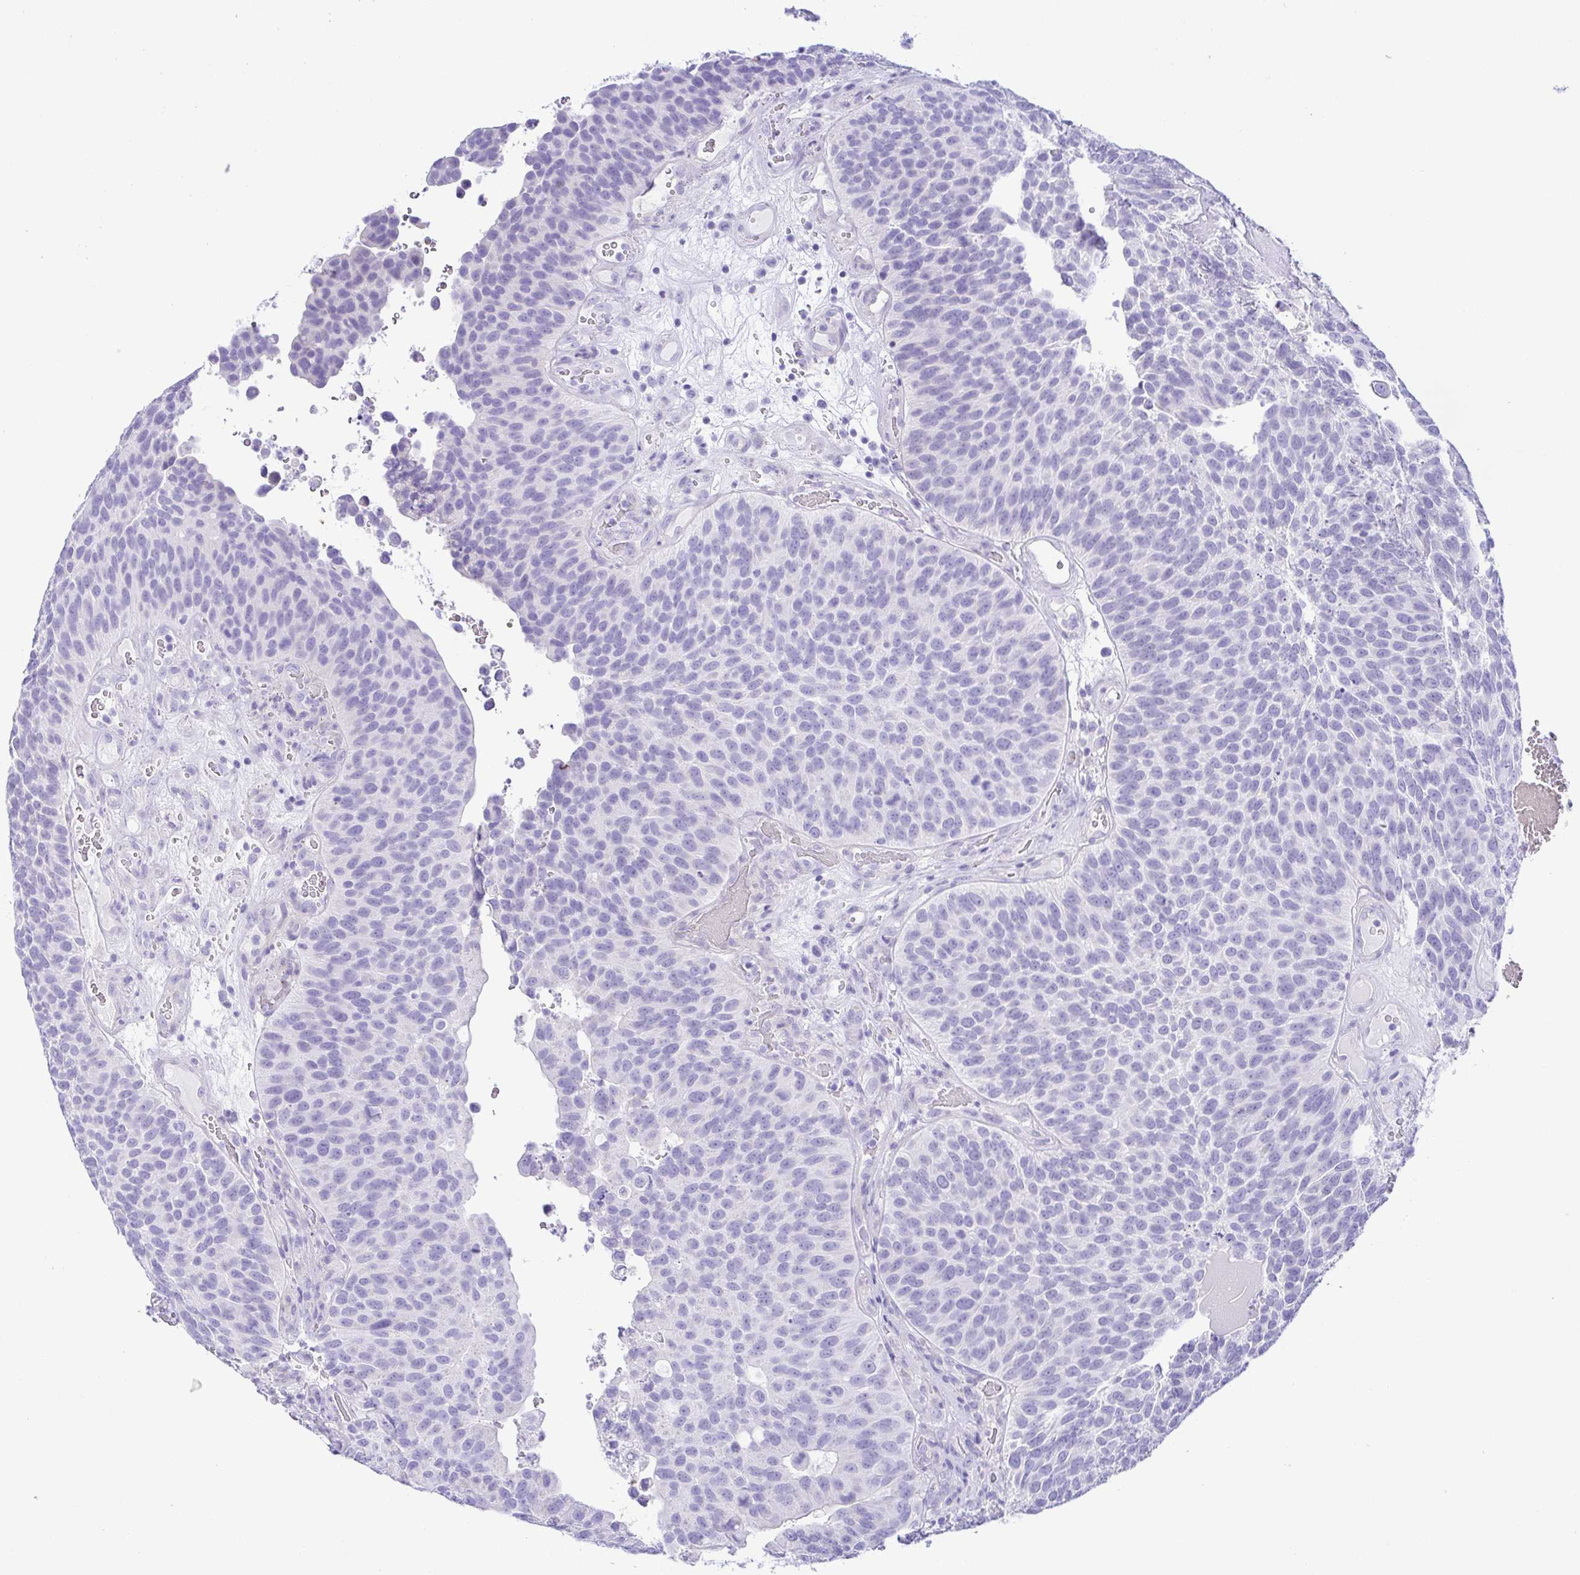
{"staining": {"intensity": "negative", "quantity": "none", "location": "none"}, "tissue": "urothelial cancer", "cell_type": "Tumor cells", "image_type": "cancer", "snomed": [{"axis": "morphology", "description": "Urothelial carcinoma, Low grade"}, {"axis": "topography", "description": "Urinary bladder"}], "caption": "Immunohistochemistry (IHC) image of low-grade urothelial carcinoma stained for a protein (brown), which exhibits no staining in tumor cells. (Brightfield microscopy of DAB (3,3'-diaminobenzidine) immunohistochemistry (IHC) at high magnification).", "gene": "GPR182", "patient": {"sex": "male", "age": 76}}